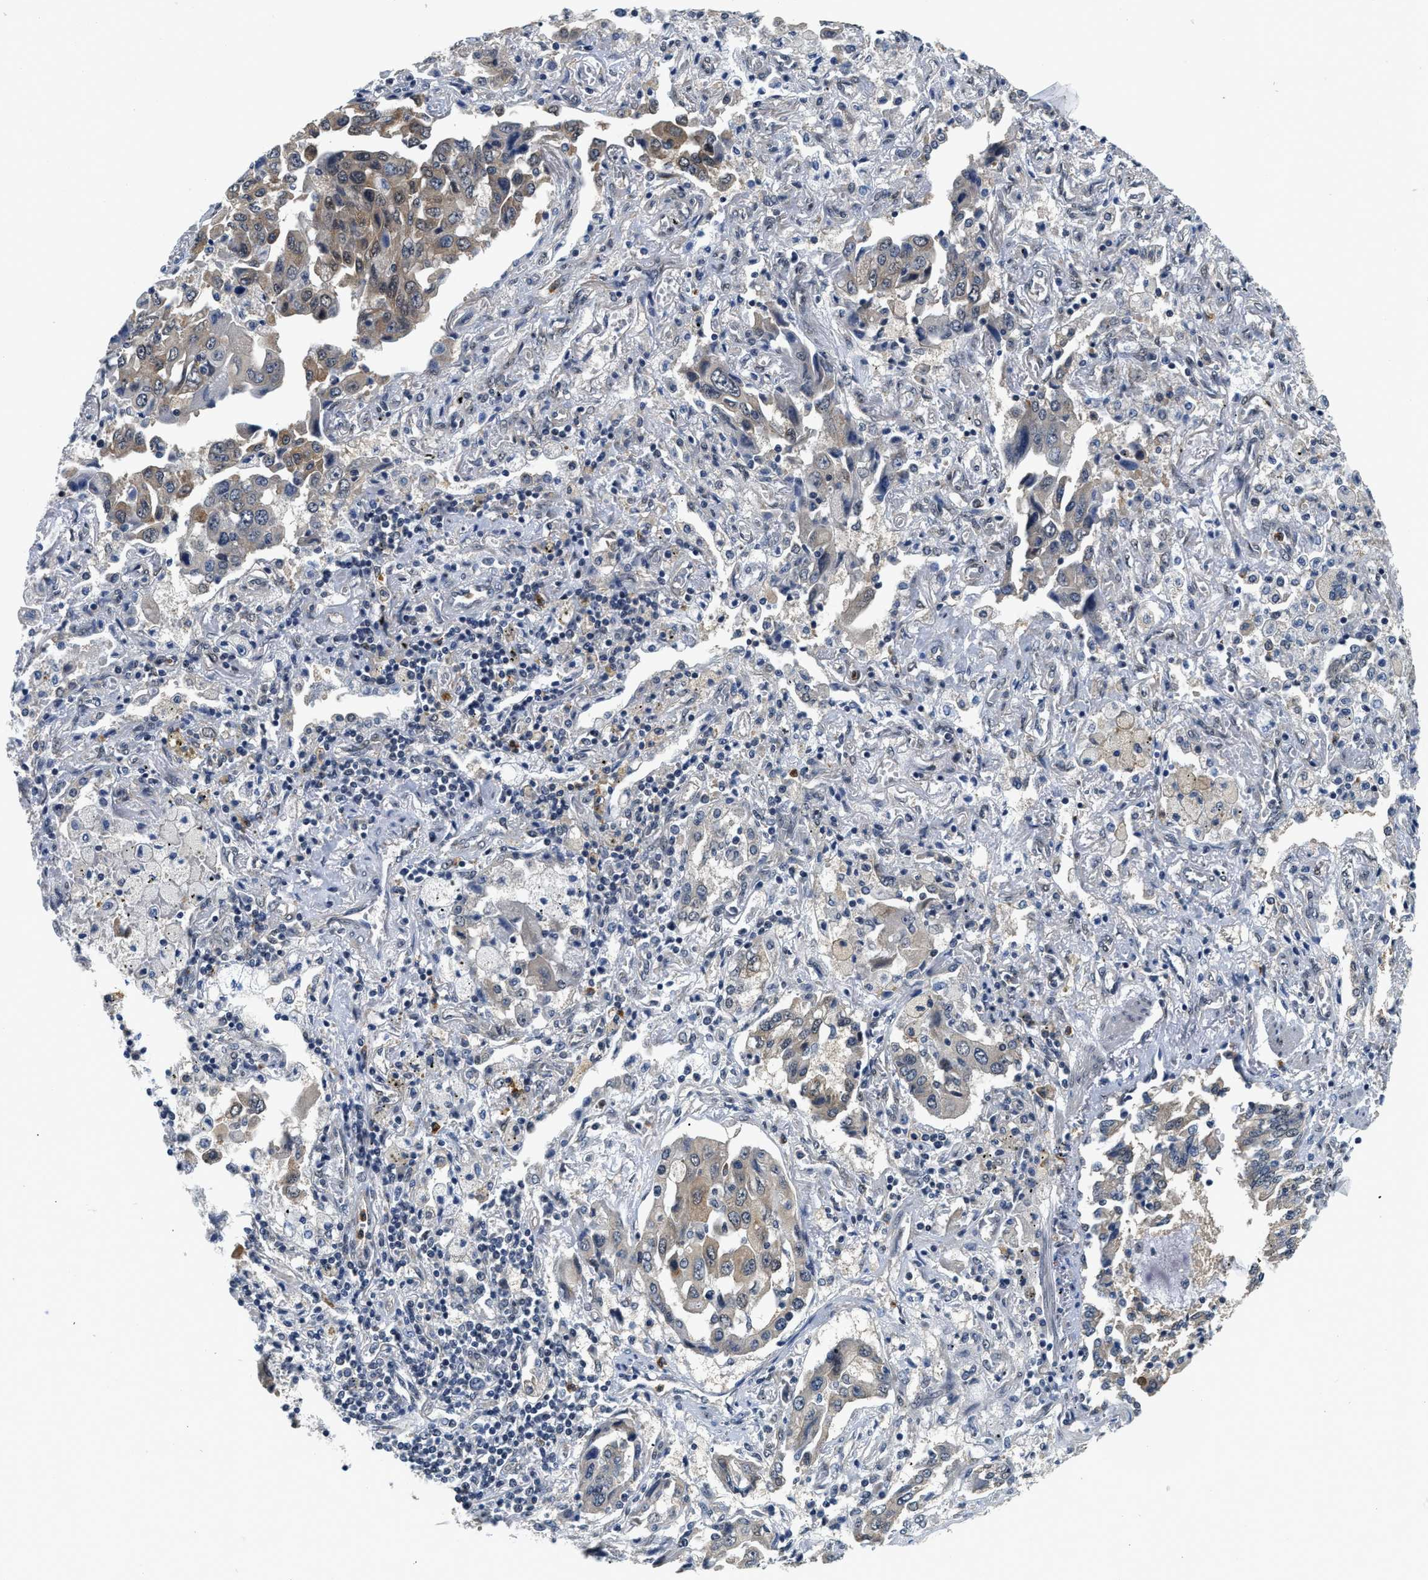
{"staining": {"intensity": "moderate", "quantity": ">75%", "location": "cytoplasmic/membranous"}, "tissue": "lung cancer", "cell_type": "Tumor cells", "image_type": "cancer", "snomed": [{"axis": "morphology", "description": "Adenocarcinoma, NOS"}, {"axis": "topography", "description": "Lung"}], "caption": "There is medium levels of moderate cytoplasmic/membranous staining in tumor cells of lung adenocarcinoma, as demonstrated by immunohistochemical staining (brown color).", "gene": "SMAD4", "patient": {"sex": "female", "age": 65}}